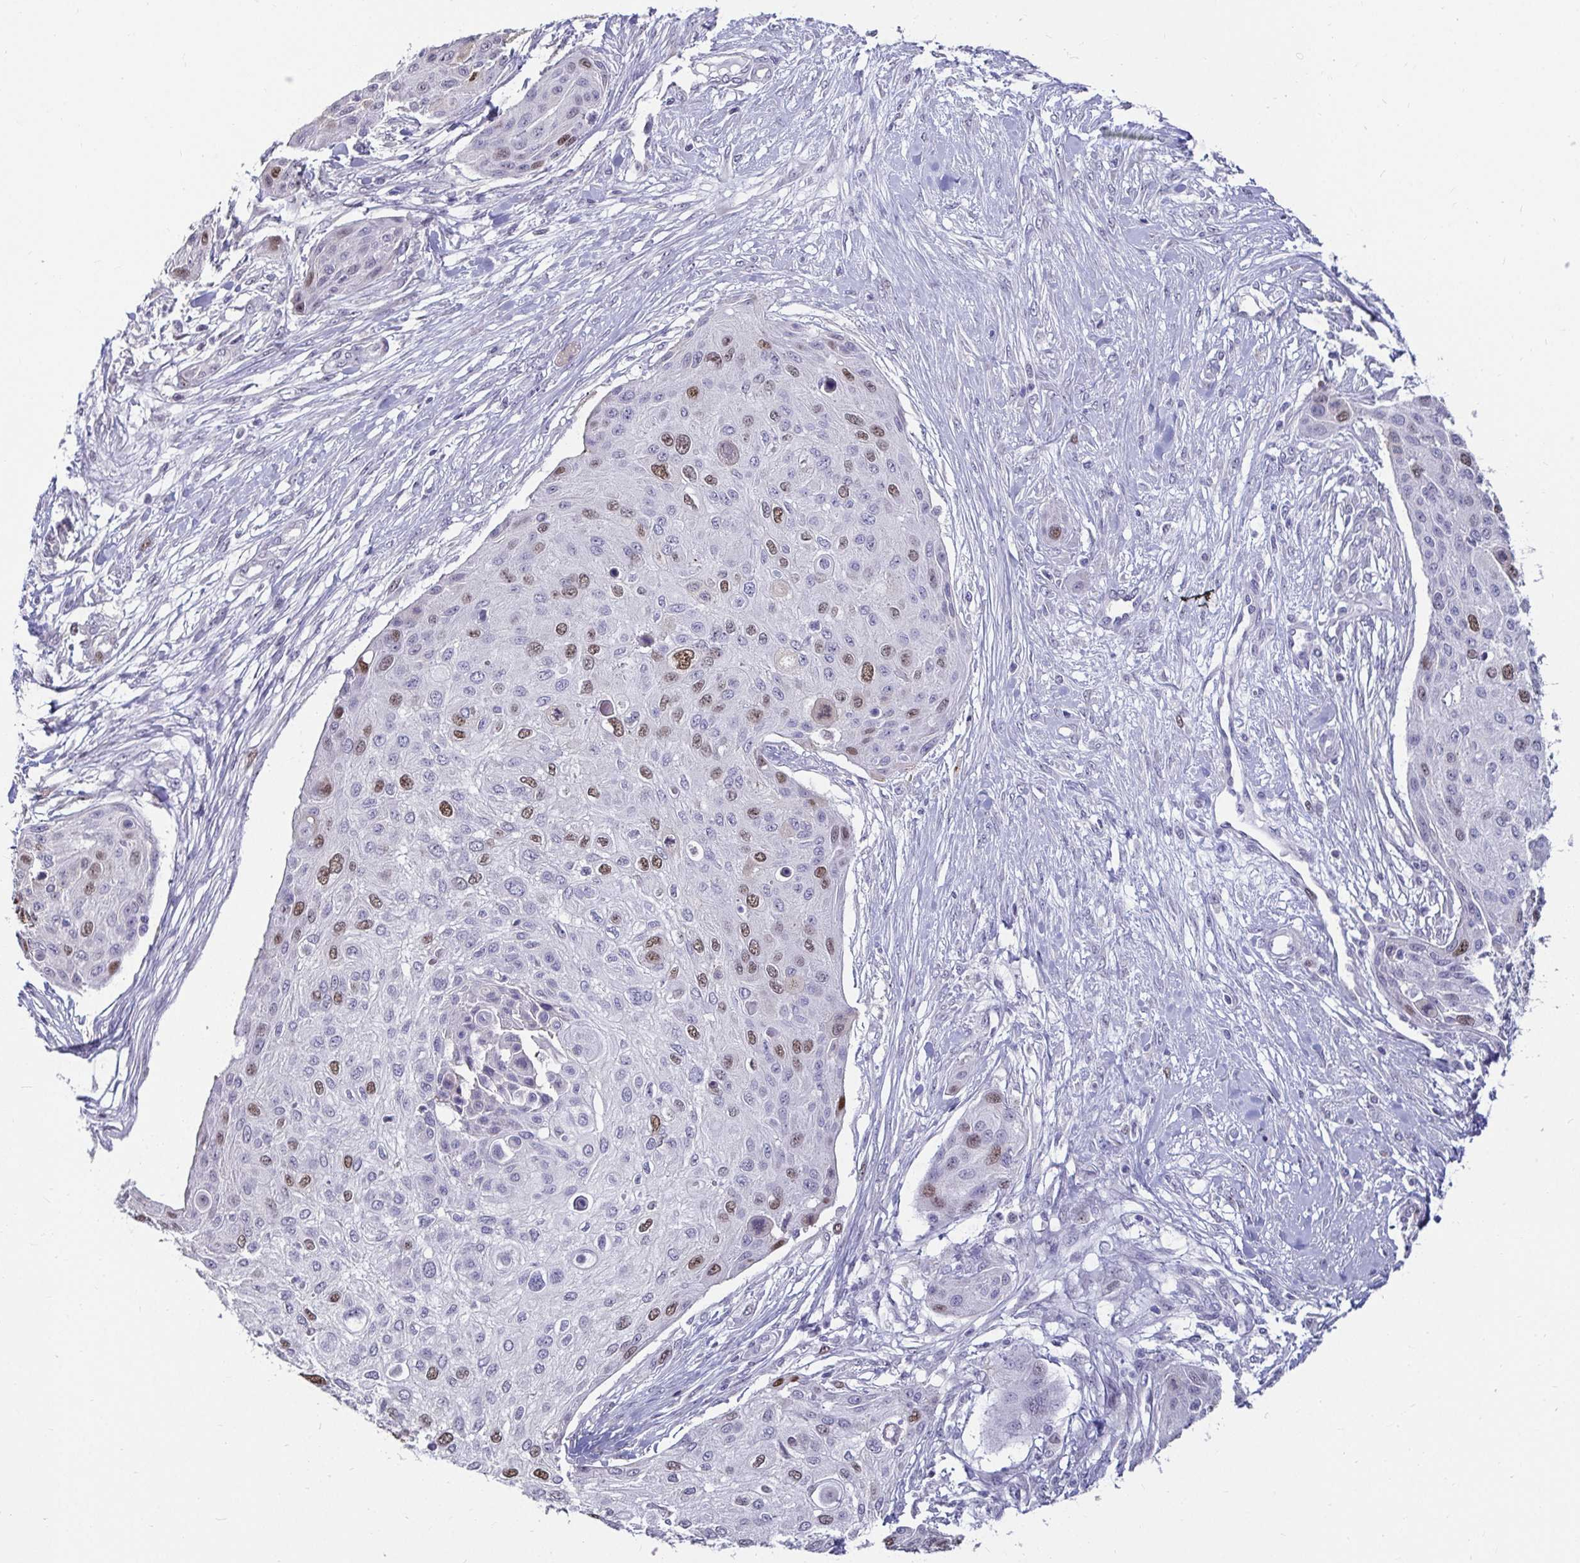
{"staining": {"intensity": "moderate", "quantity": "<25%", "location": "nuclear"}, "tissue": "skin cancer", "cell_type": "Tumor cells", "image_type": "cancer", "snomed": [{"axis": "morphology", "description": "Squamous cell carcinoma, NOS"}, {"axis": "topography", "description": "Skin"}], "caption": "Immunohistochemistry histopathology image of skin squamous cell carcinoma stained for a protein (brown), which shows low levels of moderate nuclear positivity in approximately <25% of tumor cells.", "gene": "ANLN", "patient": {"sex": "female", "age": 87}}